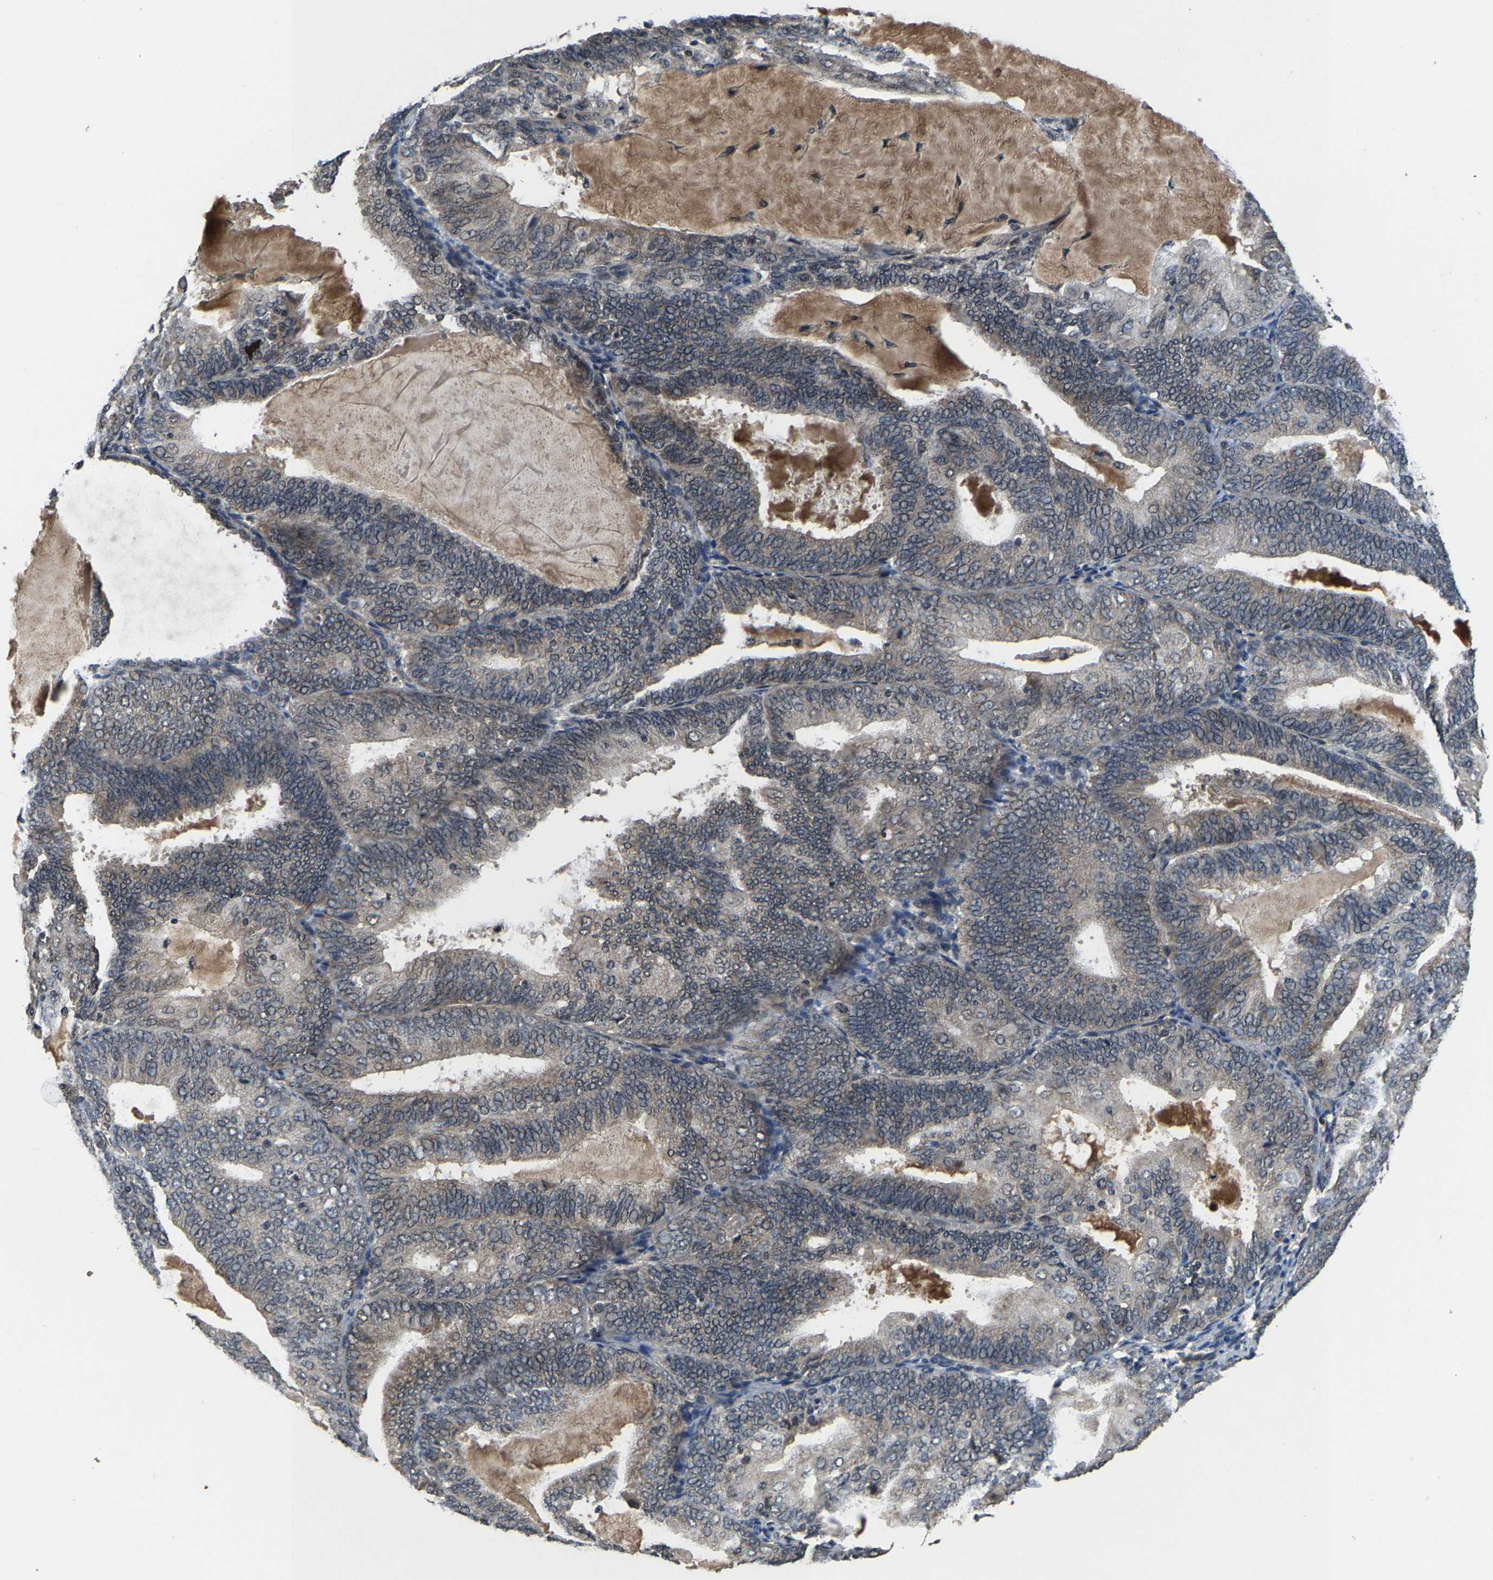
{"staining": {"intensity": "weak", "quantity": "<25%", "location": "cytoplasmic/membranous"}, "tissue": "endometrial cancer", "cell_type": "Tumor cells", "image_type": "cancer", "snomed": [{"axis": "morphology", "description": "Adenocarcinoma, NOS"}, {"axis": "topography", "description": "Endometrium"}], "caption": "An immunohistochemistry (IHC) micrograph of endometrial cancer (adenocarcinoma) is shown. There is no staining in tumor cells of endometrial cancer (adenocarcinoma).", "gene": "HUWE1", "patient": {"sex": "female", "age": 81}}